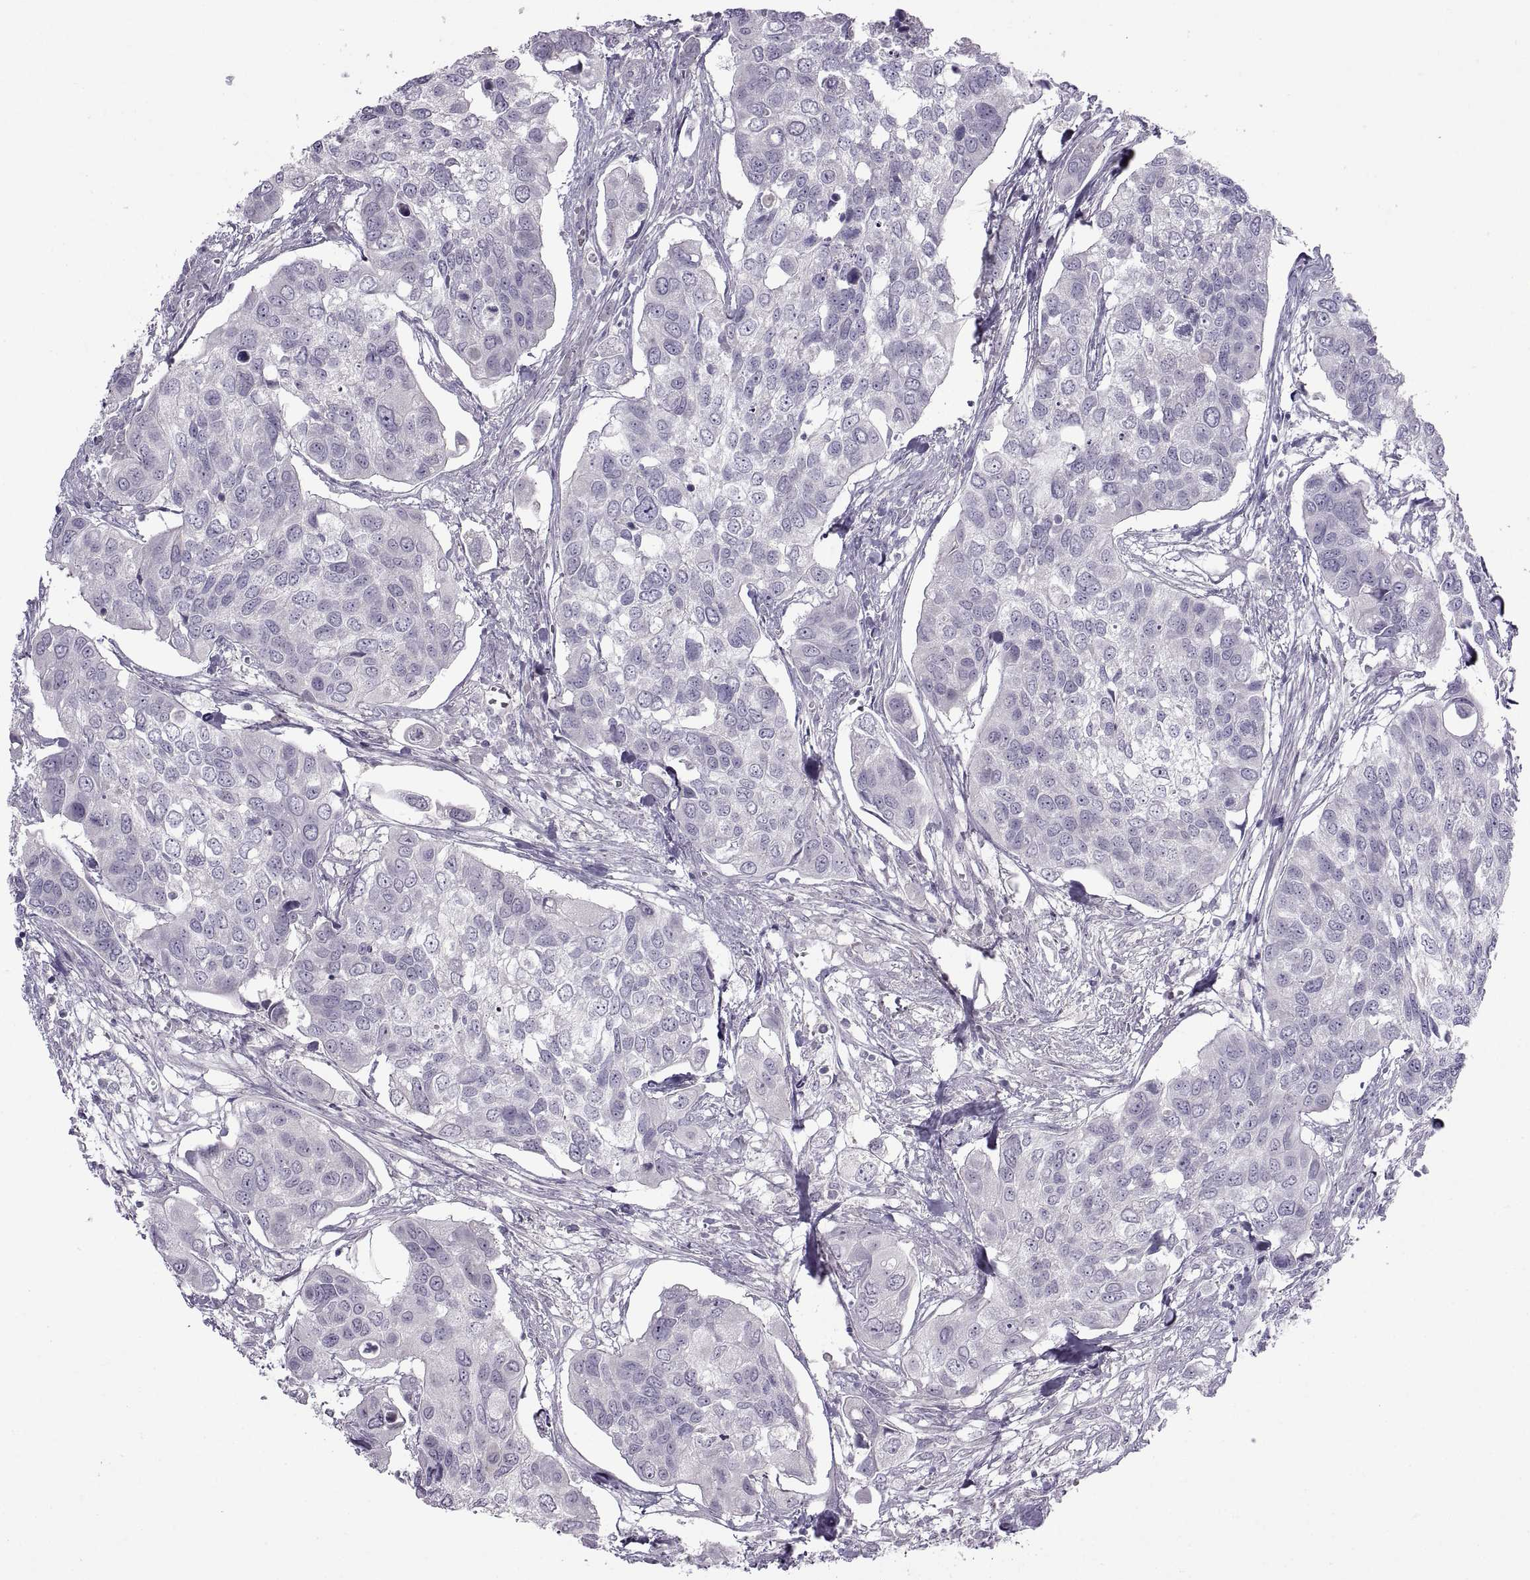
{"staining": {"intensity": "negative", "quantity": "none", "location": "none"}, "tissue": "urothelial cancer", "cell_type": "Tumor cells", "image_type": "cancer", "snomed": [{"axis": "morphology", "description": "Urothelial carcinoma, High grade"}, {"axis": "topography", "description": "Urinary bladder"}], "caption": "An image of urothelial cancer stained for a protein shows no brown staining in tumor cells. Nuclei are stained in blue.", "gene": "BSPH1", "patient": {"sex": "male", "age": 60}}